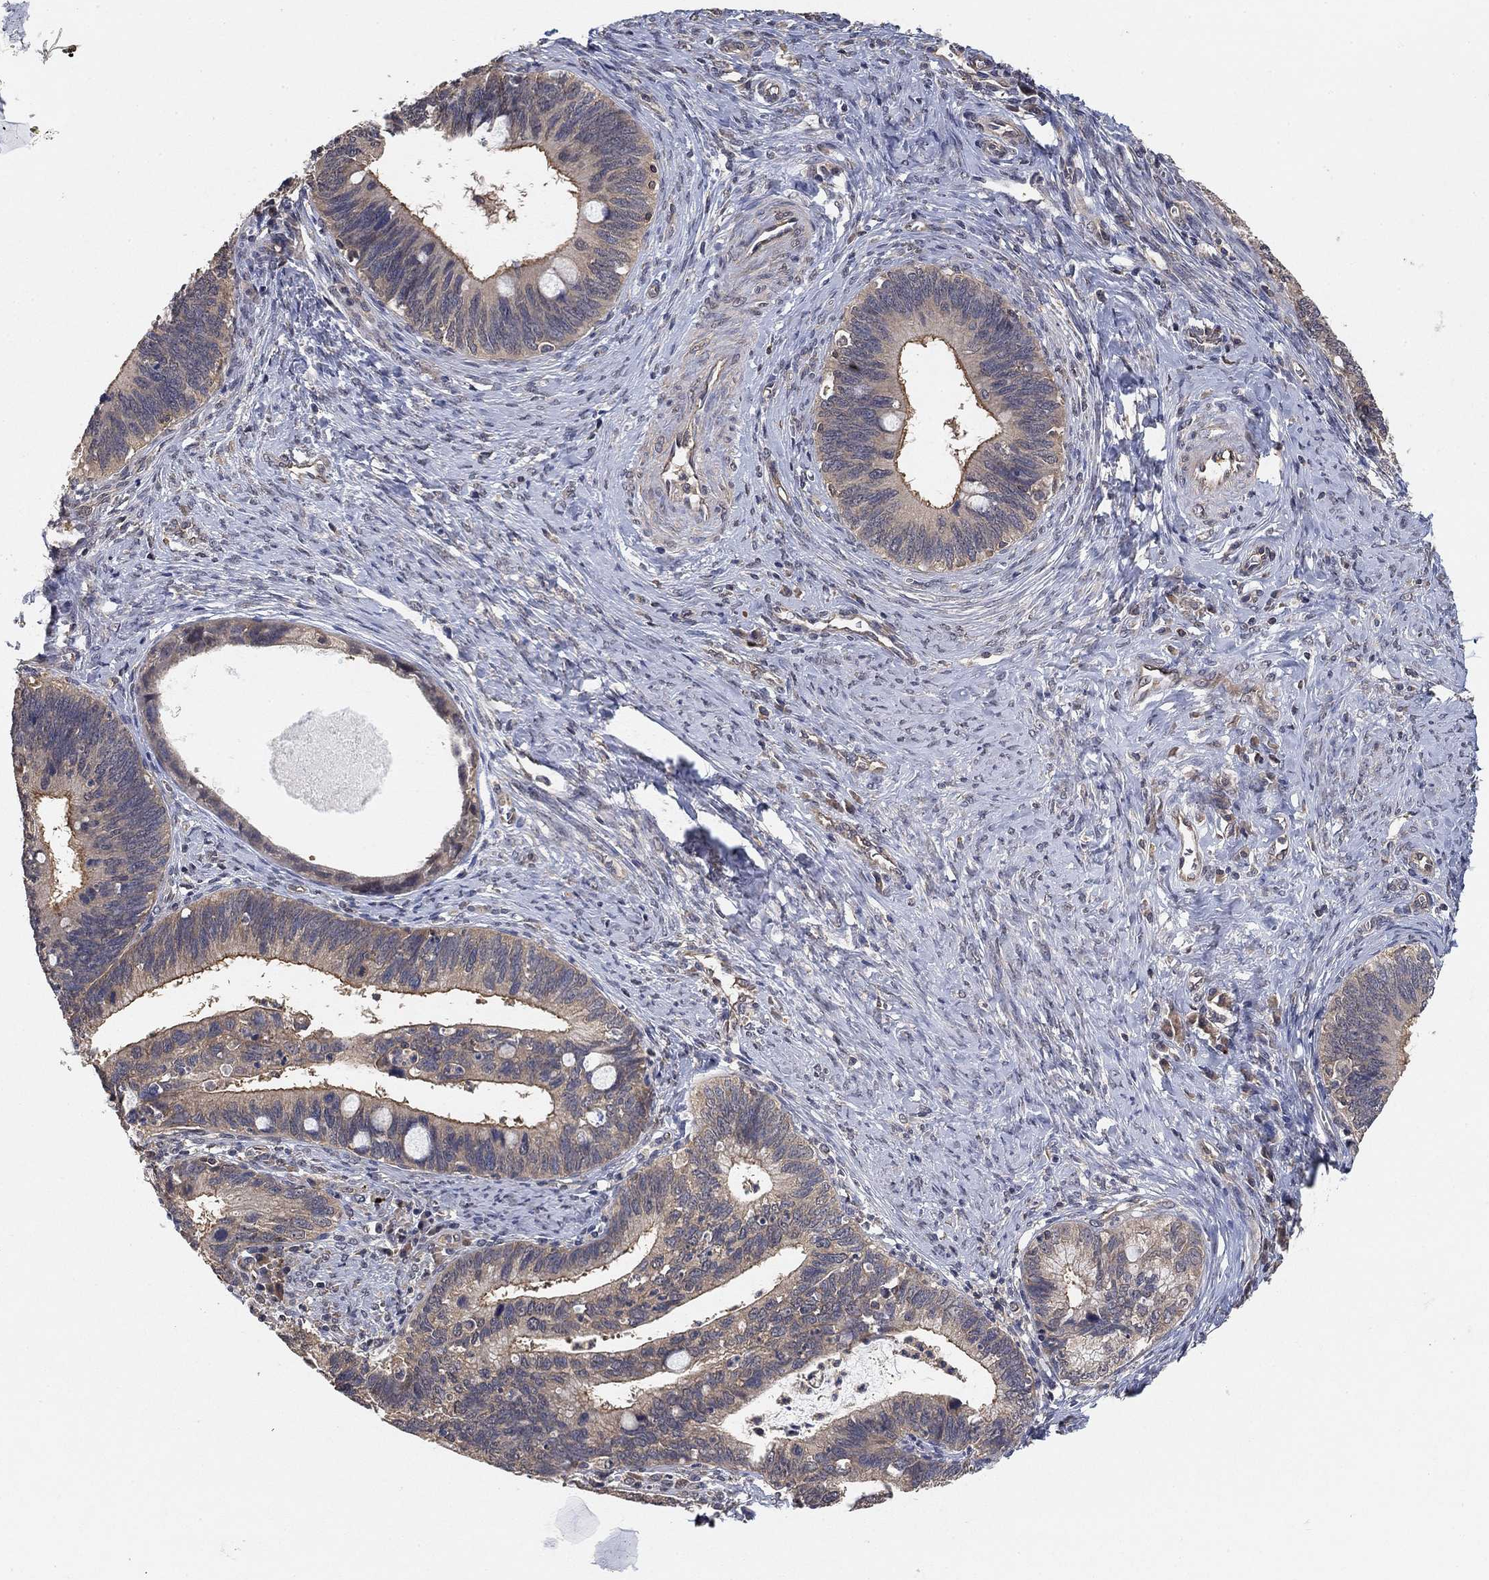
{"staining": {"intensity": "moderate", "quantity": "<25%", "location": "cytoplasmic/membranous"}, "tissue": "cervical cancer", "cell_type": "Tumor cells", "image_type": "cancer", "snomed": [{"axis": "morphology", "description": "Adenocarcinoma, NOS"}, {"axis": "topography", "description": "Cervix"}], "caption": "An image of adenocarcinoma (cervical) stained for a protein reveals moderate cytoplasmic/membranous brown staining in tumor cells.", "gene": "CCDC43", "patient": {"sex": "female", "age": 42}}